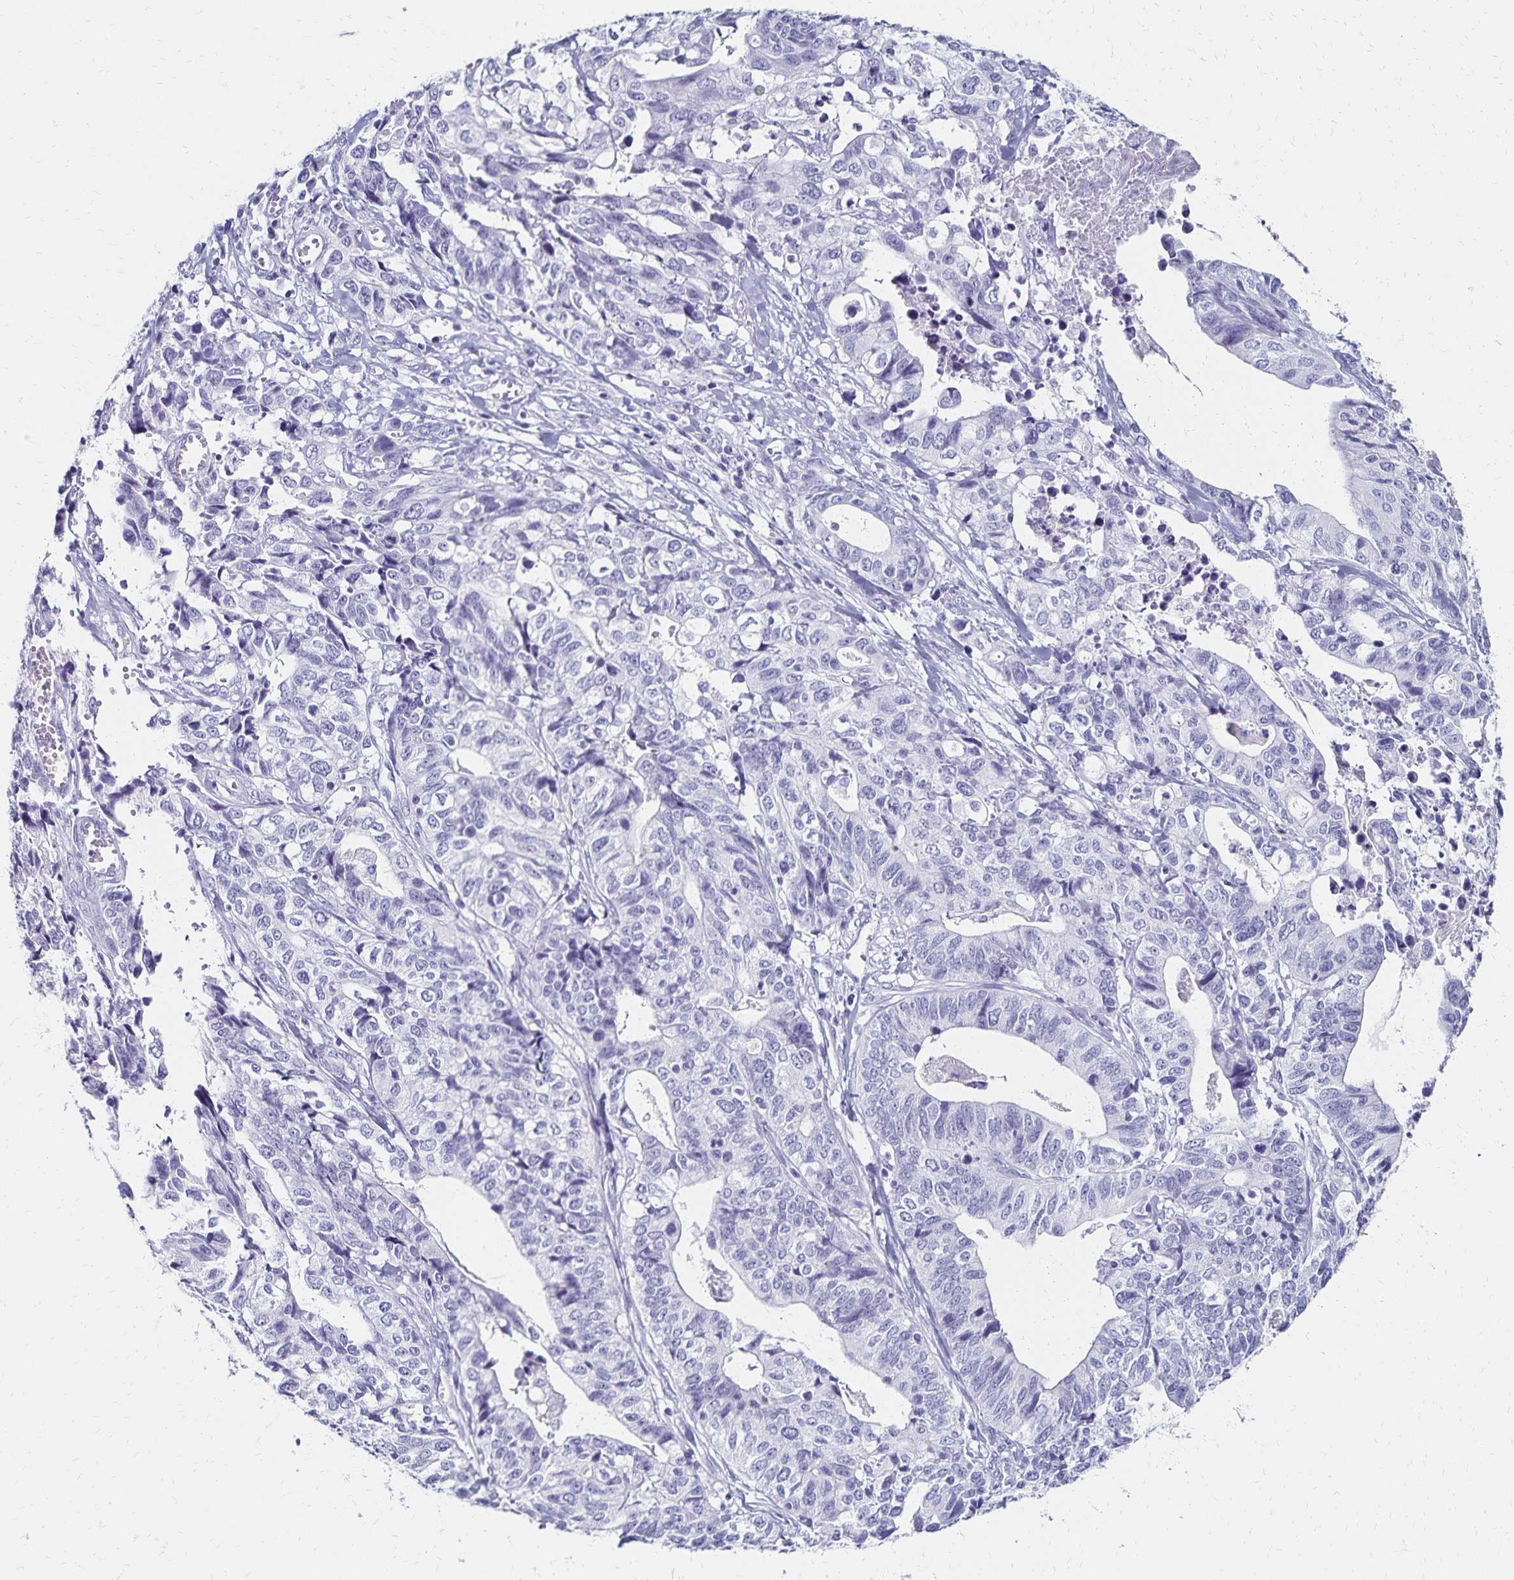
{"staining": {"intensity": "negative", "quantity": "none", "location": "none"}, "tissue": "stomach cancer", "cell_type": "Tumor cells", "image_type": "cancer", "snomed": [{"axis": "morphology", "description": "Adenocarcinoma, NOS"}, {"axis": "topography", "description": "Stomach, upper"}], "caption": "This is a photomicrograph of IHC staining of stomach cancer, which shows no positivity in tumor cells.", "gene": "GIP", "patient": {"sex": "female", "age": 67}}